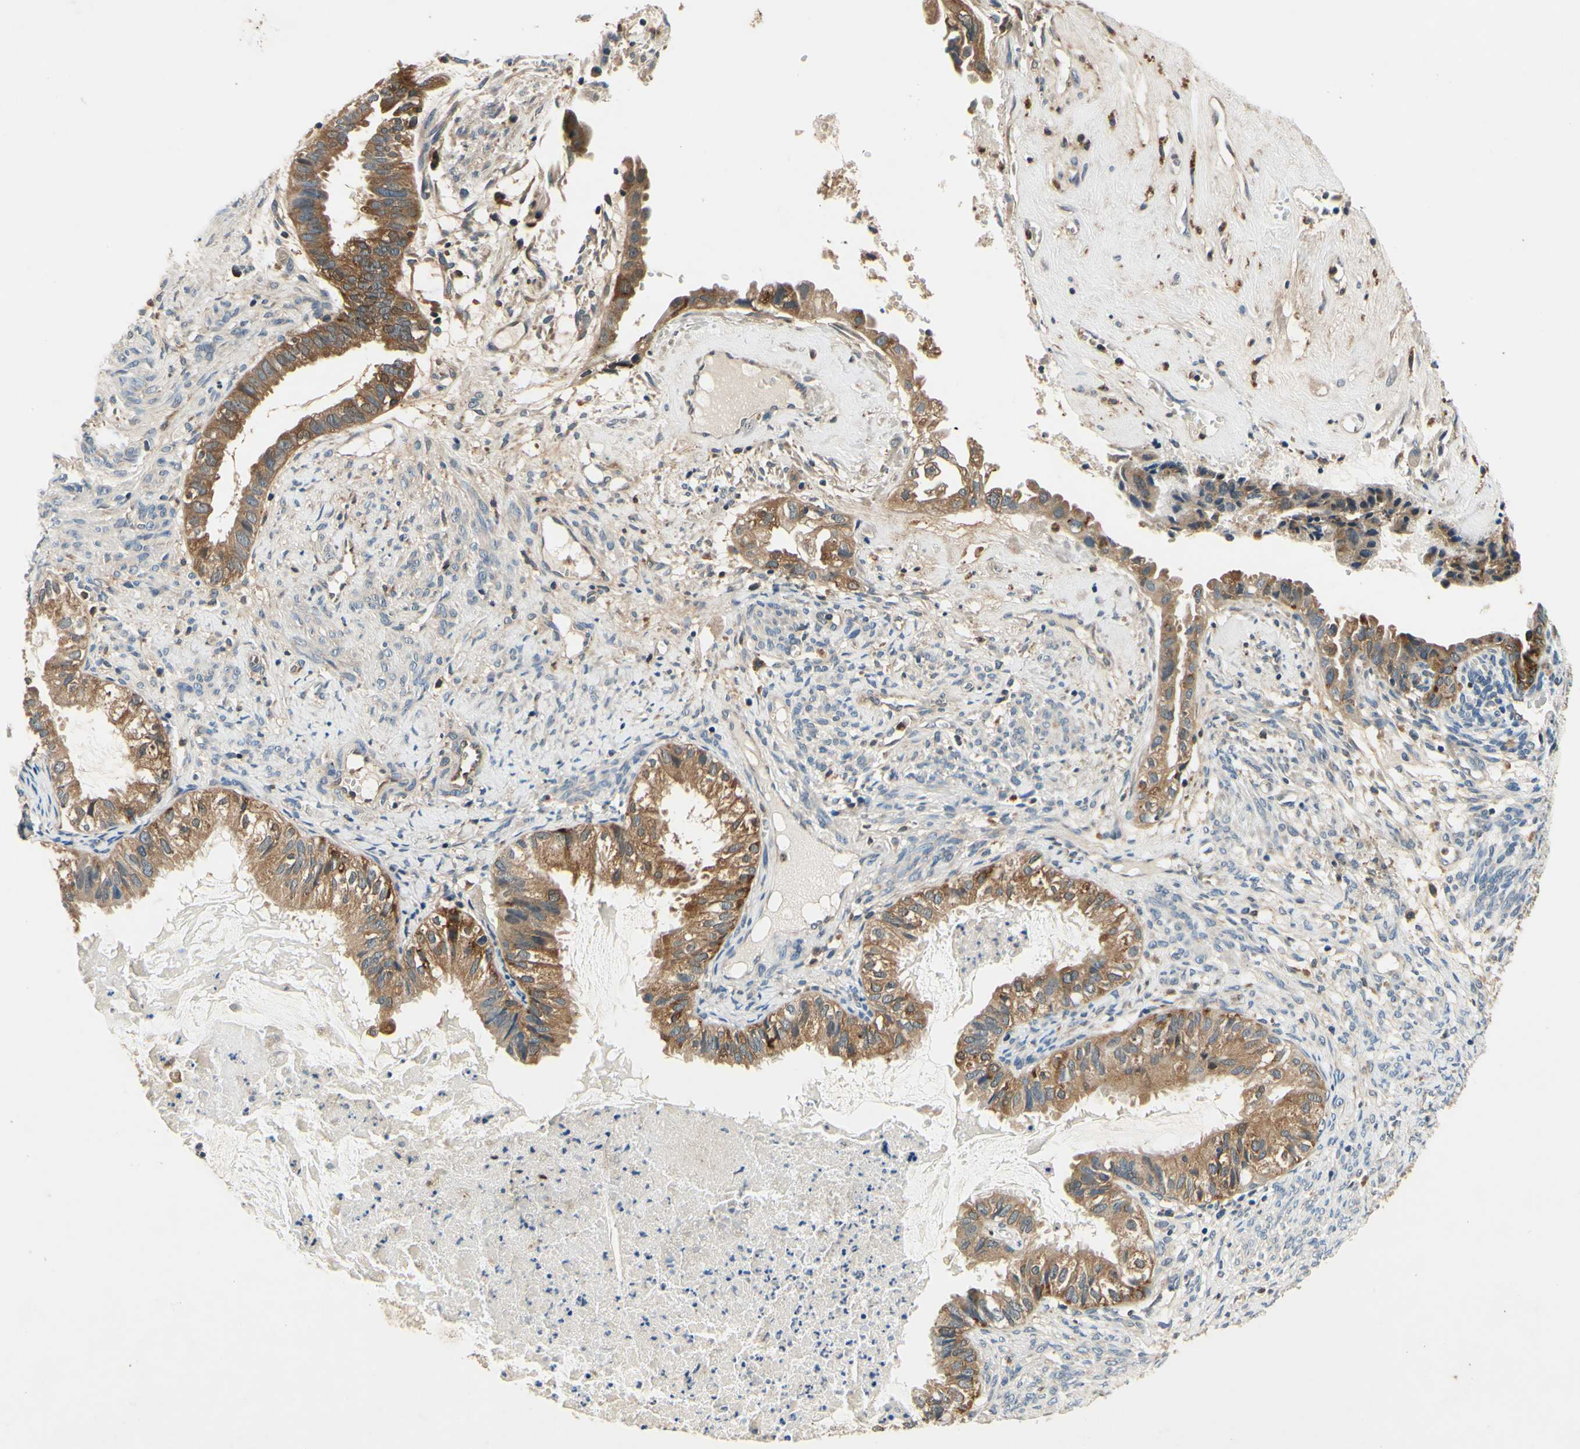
{"staining": {"intensity": "moderate", "quantity": ">75%", "location": "cytoplasmic/membranous"}, "tissue": "cervical cancer", "cell_type": "Tumor cells", "image_type": "cancer", "snomed": [{"axis": "morphology", "description": "Normal tissue, NOS"}, {"axis": "morphology", "description": "Adenocarcinoma, NOS"}, {"axis": "topography", "description": "Cervix"}, {"axis": "topography", "description": "Endometrium"}], "caption": "DAB (3,3'-diaminobenzidine) immunohistochemical staining of human cervical cancer shows moderate cytoplasmic/membranous protein positivity in approximately >75% of tumor cells. (Stains: DAB (3,3'-diaminobenzidine) in brown, nuclei in blue, Microscopy: brightfield microscopy at high magnification).", "gene": "PLA2G4A", "patient": {"sex": "female", "age": 86}}